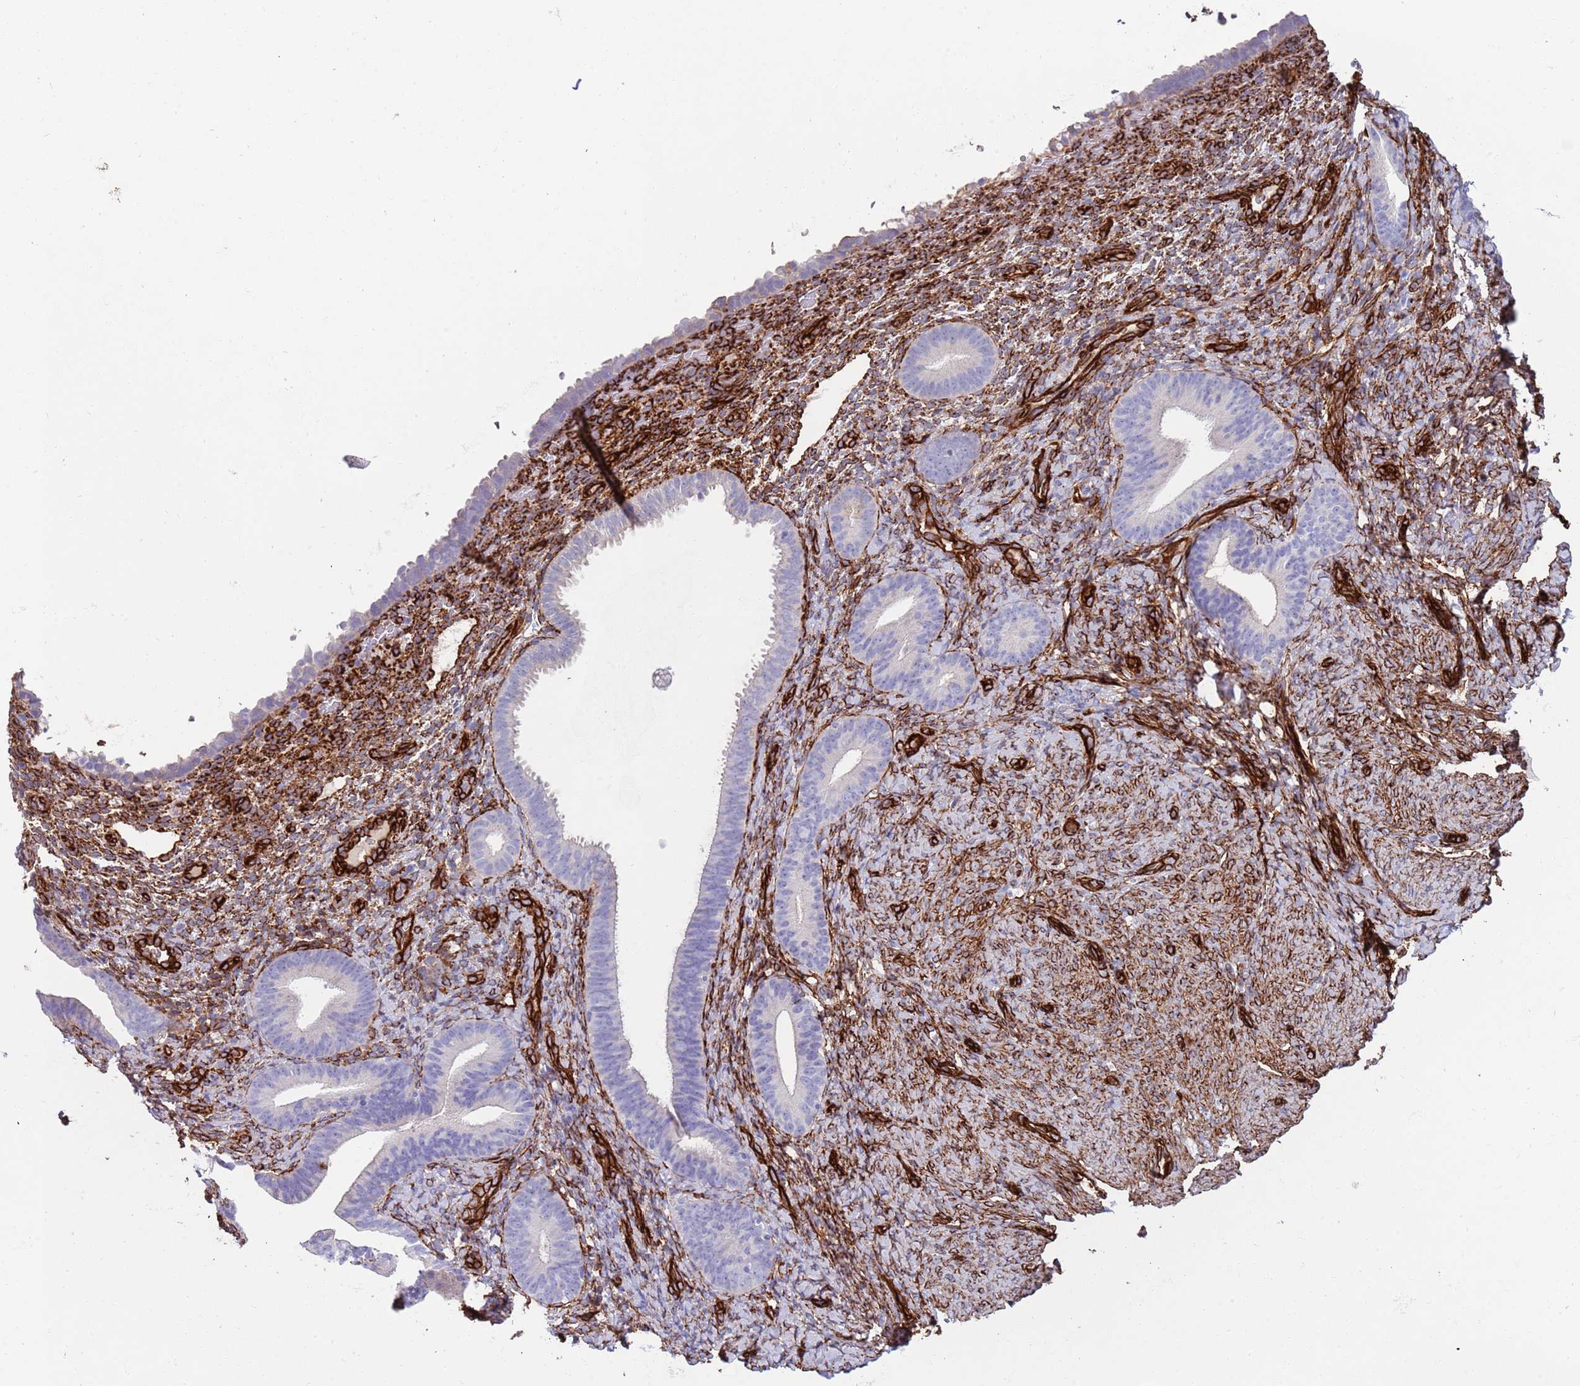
{"staining": {"intensity": "moderate", "quantity": "25%-75%", "location": "cytoplasmic/membranous"}, "tissue": "endometrium", "cell_type": "Cells in endometrial stroma", "image_type": "normal", "snomed": [{"axis": "morphology", "description": "Normal tissue, NOS"}, {"axis": "topography", "description": "Endometrium"}], "caption": "Protein analysis of benign endometrium shows moderate cytoplasmic/membranous positivity in approximately 25%-75% of cells in endometrial stroma. The staining is performed using DAB (3,3'-diaminobenzidine) brown chromogen to label protein expression. The nuclei are counter-stained blue using hematoxylin.", "gene": "CAV2", "patient": {"sex": "female", "age": 65}}